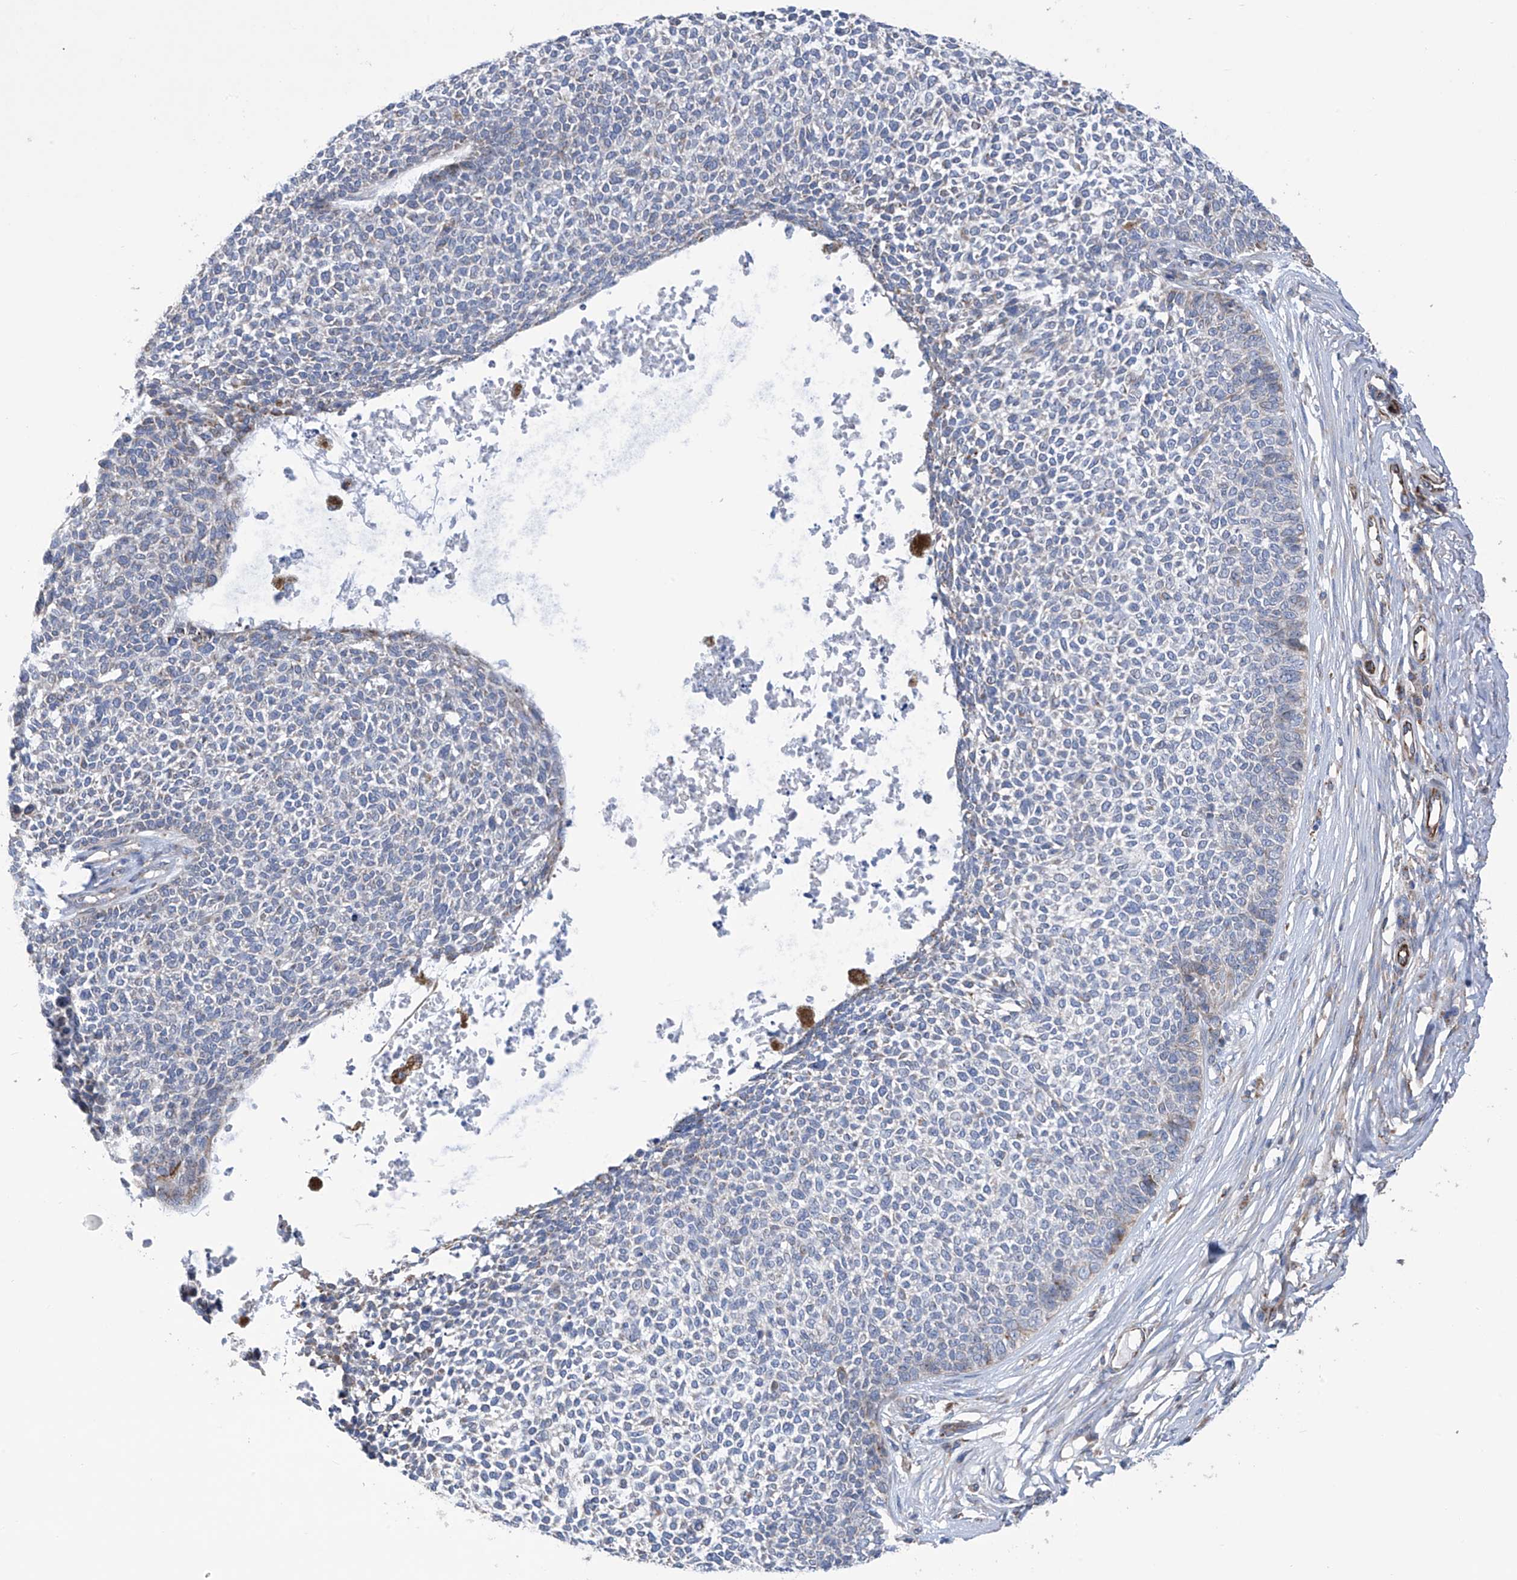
{"staining": {"intensity": "negative", "quantity": "none", "location": "none"}, "tissue": "skin cancer", "cell_type": "Tumor cells", "image_type": "cancer", "snomed": [{"axis": "morphology", "description": "Basal cell carcinoma"}, {"axis": "topography", "description": "Skin"}], "caption": "DAB immunohistochemical staining of basal cell carcinoma (skin) shows no significant staining in tumor cells.", "gene": "EIF5B", "patient": {"sex": "female", "age": 84}}